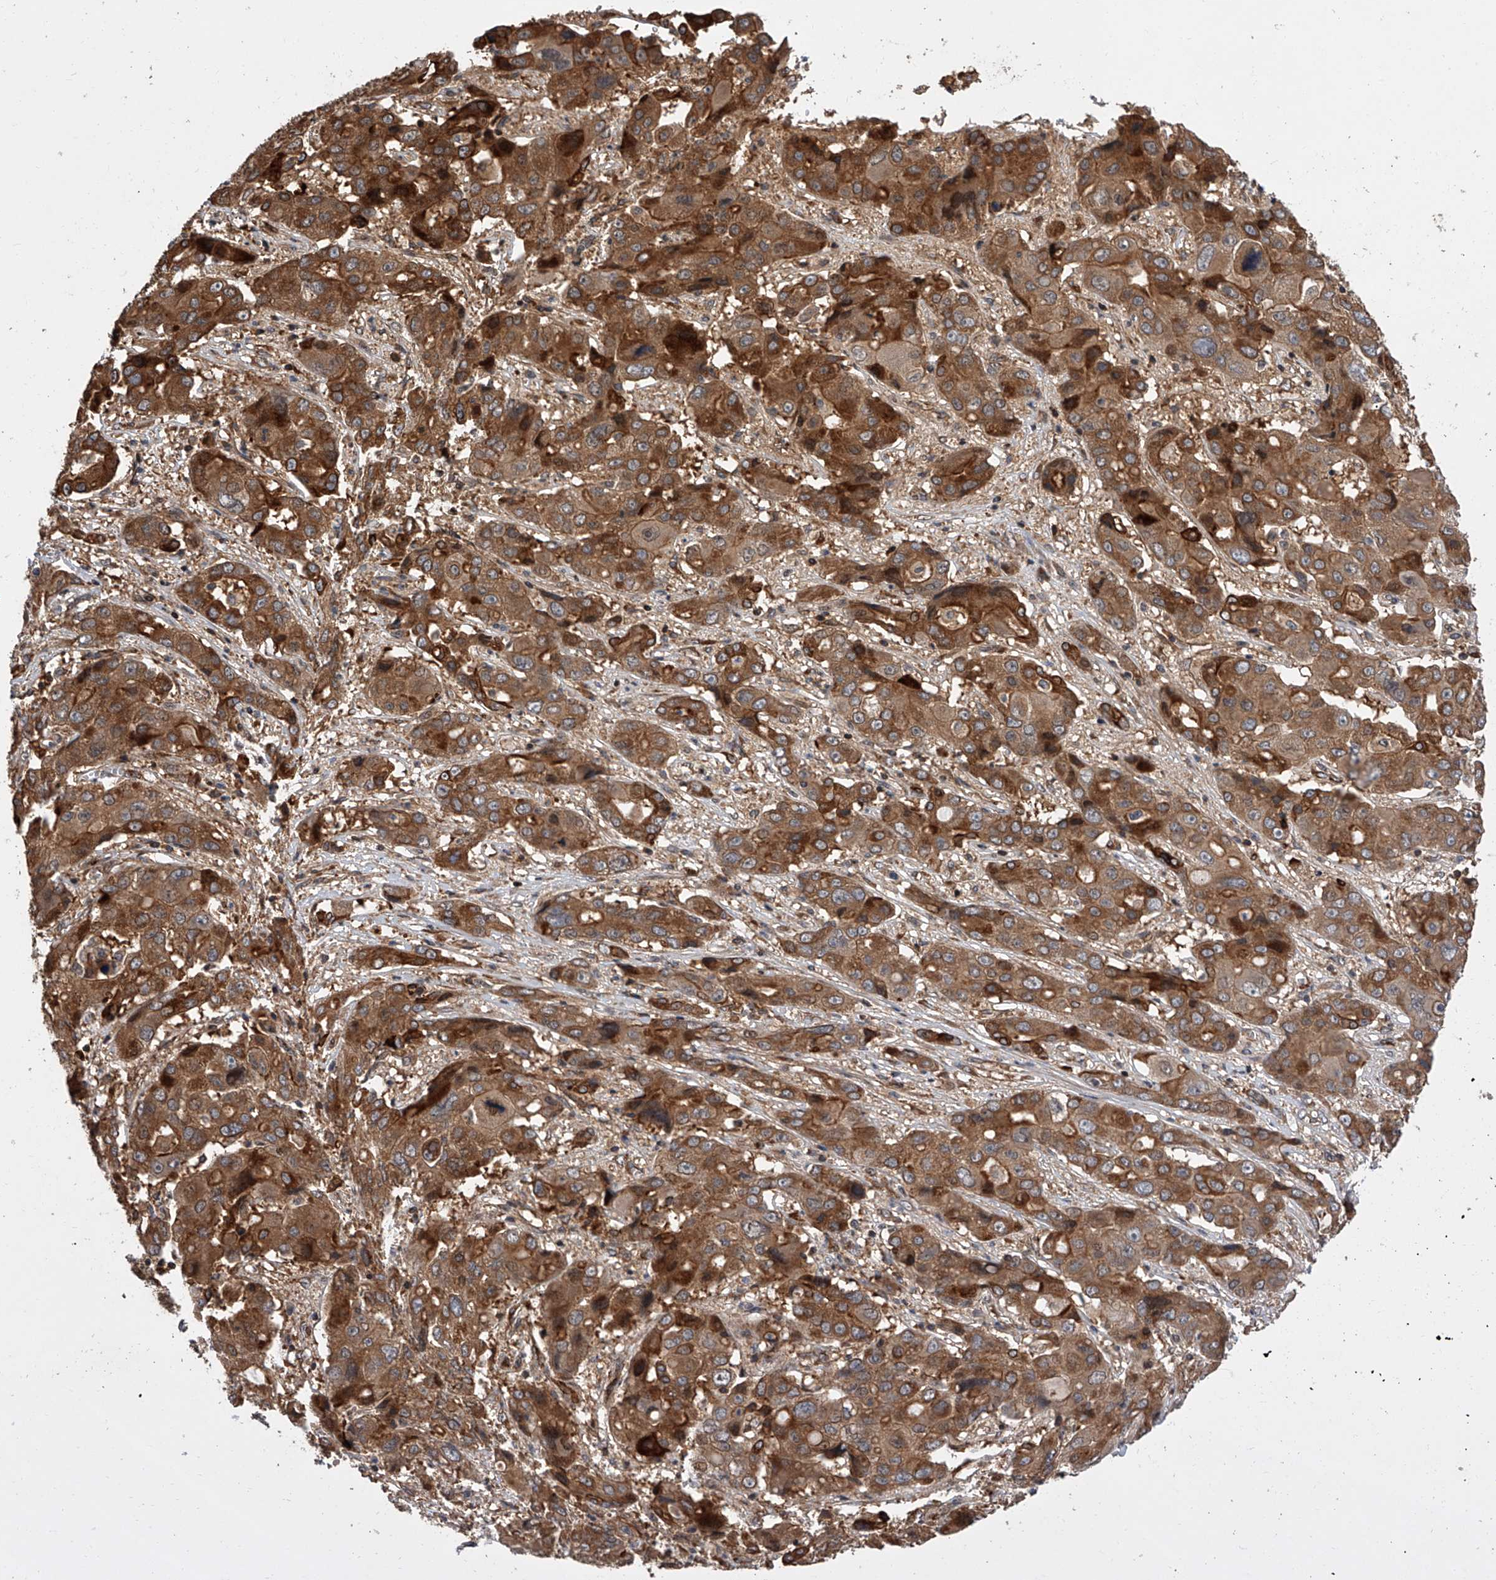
{"staining": {"intensity": "moderate", "quantity": ">75%", "location": "cytoplasmic/membranous"}, "tissue": "liver cancer", "cell_type": "Tumor cells", "image_type": "cancer", "snomed": [{"axis": "morphology", "description": "Cholangiocarcinoma"}, {"axis": "topography", "description": "Liver"}], "caption": "DAB immunohistochemical staining of human liver cholangiocarcinoma reveals moderate cytoplasmic/membranous protein positivity in approximately >75% of tumor cells.", "gene": "USP47", "patient": {"sex": "male", "age": 67}}